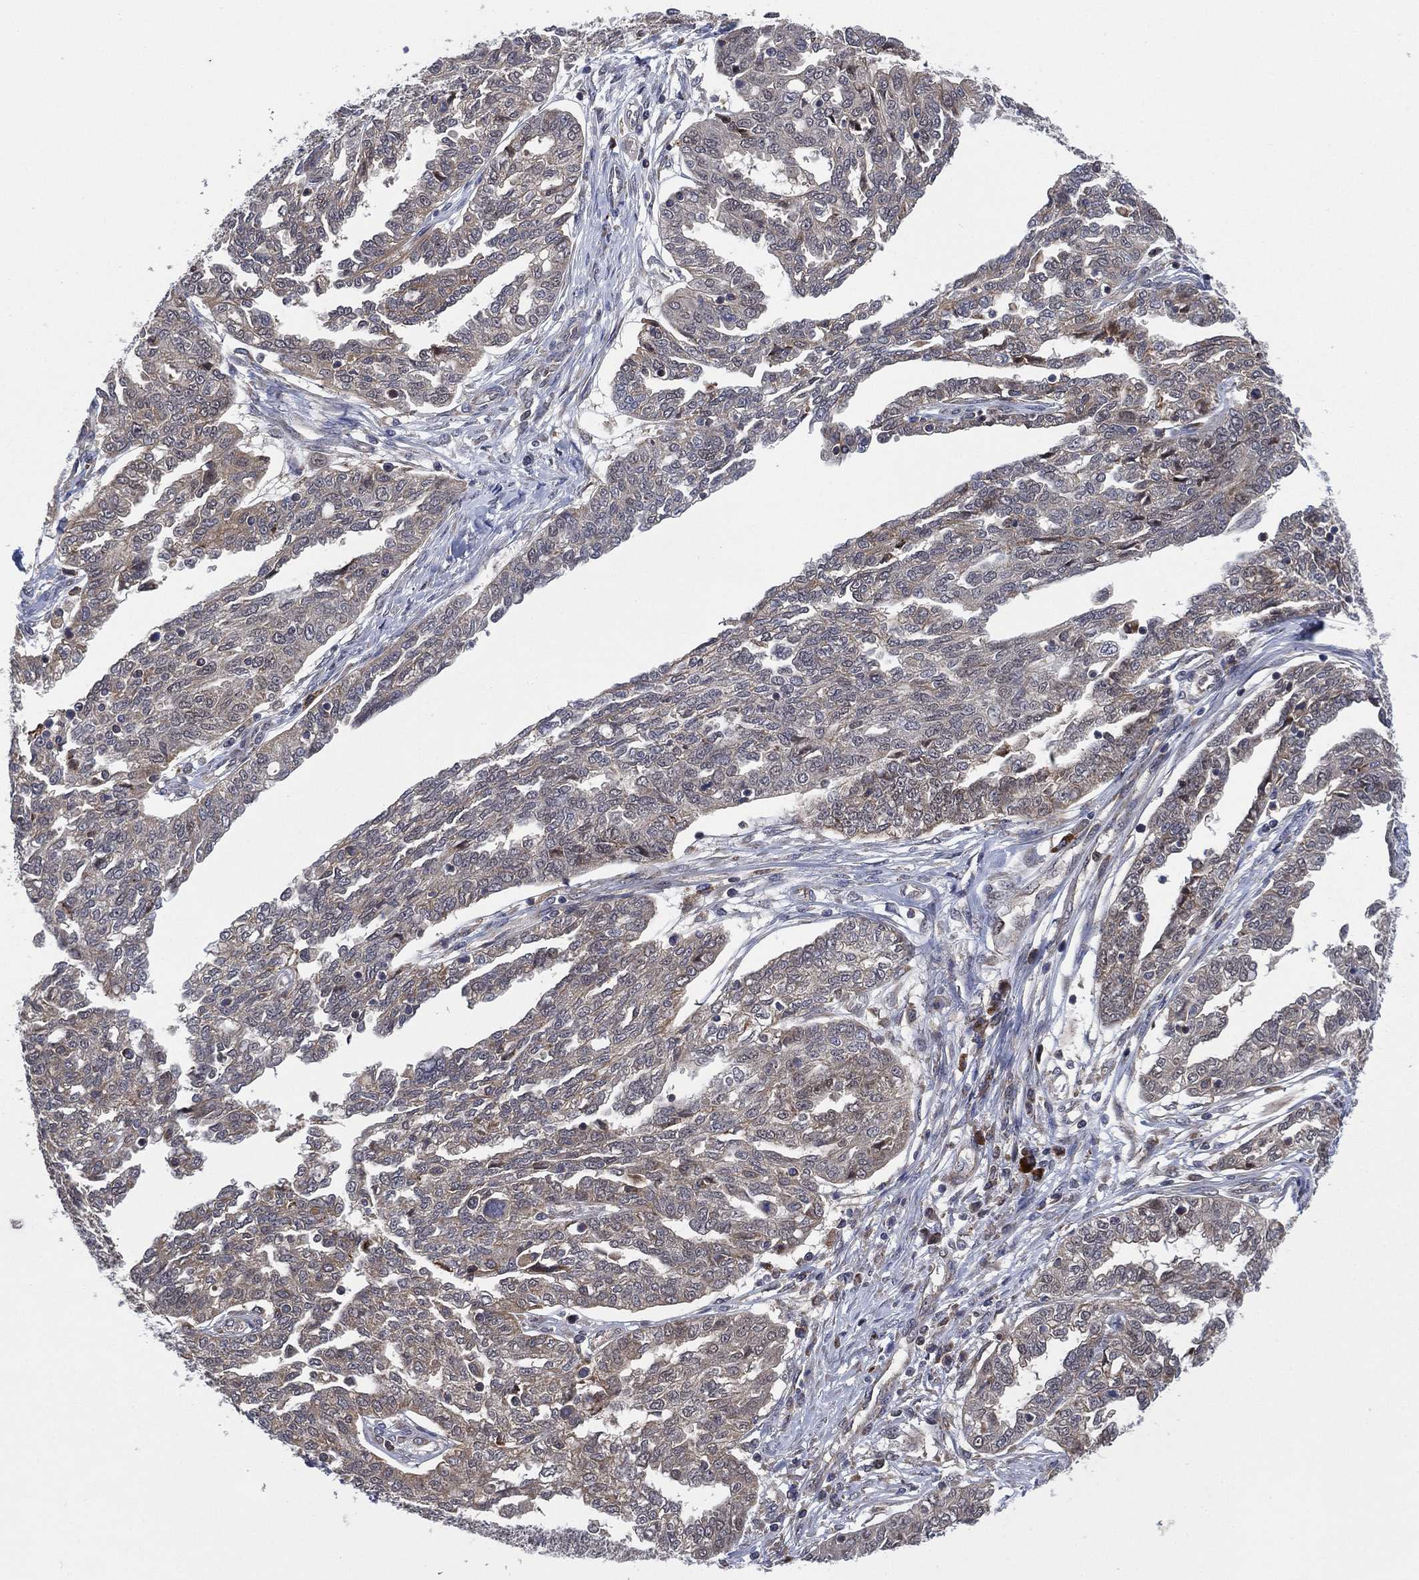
{"staining": {"intensity": "negative", "quantity": "none", "location": "none"}, "tissue": "ovarian cancer", "cell_type": "Tumor cells", "image_type": "cancer", "snomed": [{"axis": "morphology", "description": "Cystadenocarcinoma, serous, NOS"}, {"axis": "topography", "description": "Ovary"}], "caption": "IHC of serous cystadenocarcinoma (ovarian) exhibits no positivity in tumor cells.", "gene": "FES", "patient": {"sex": "female", "age": 67}}